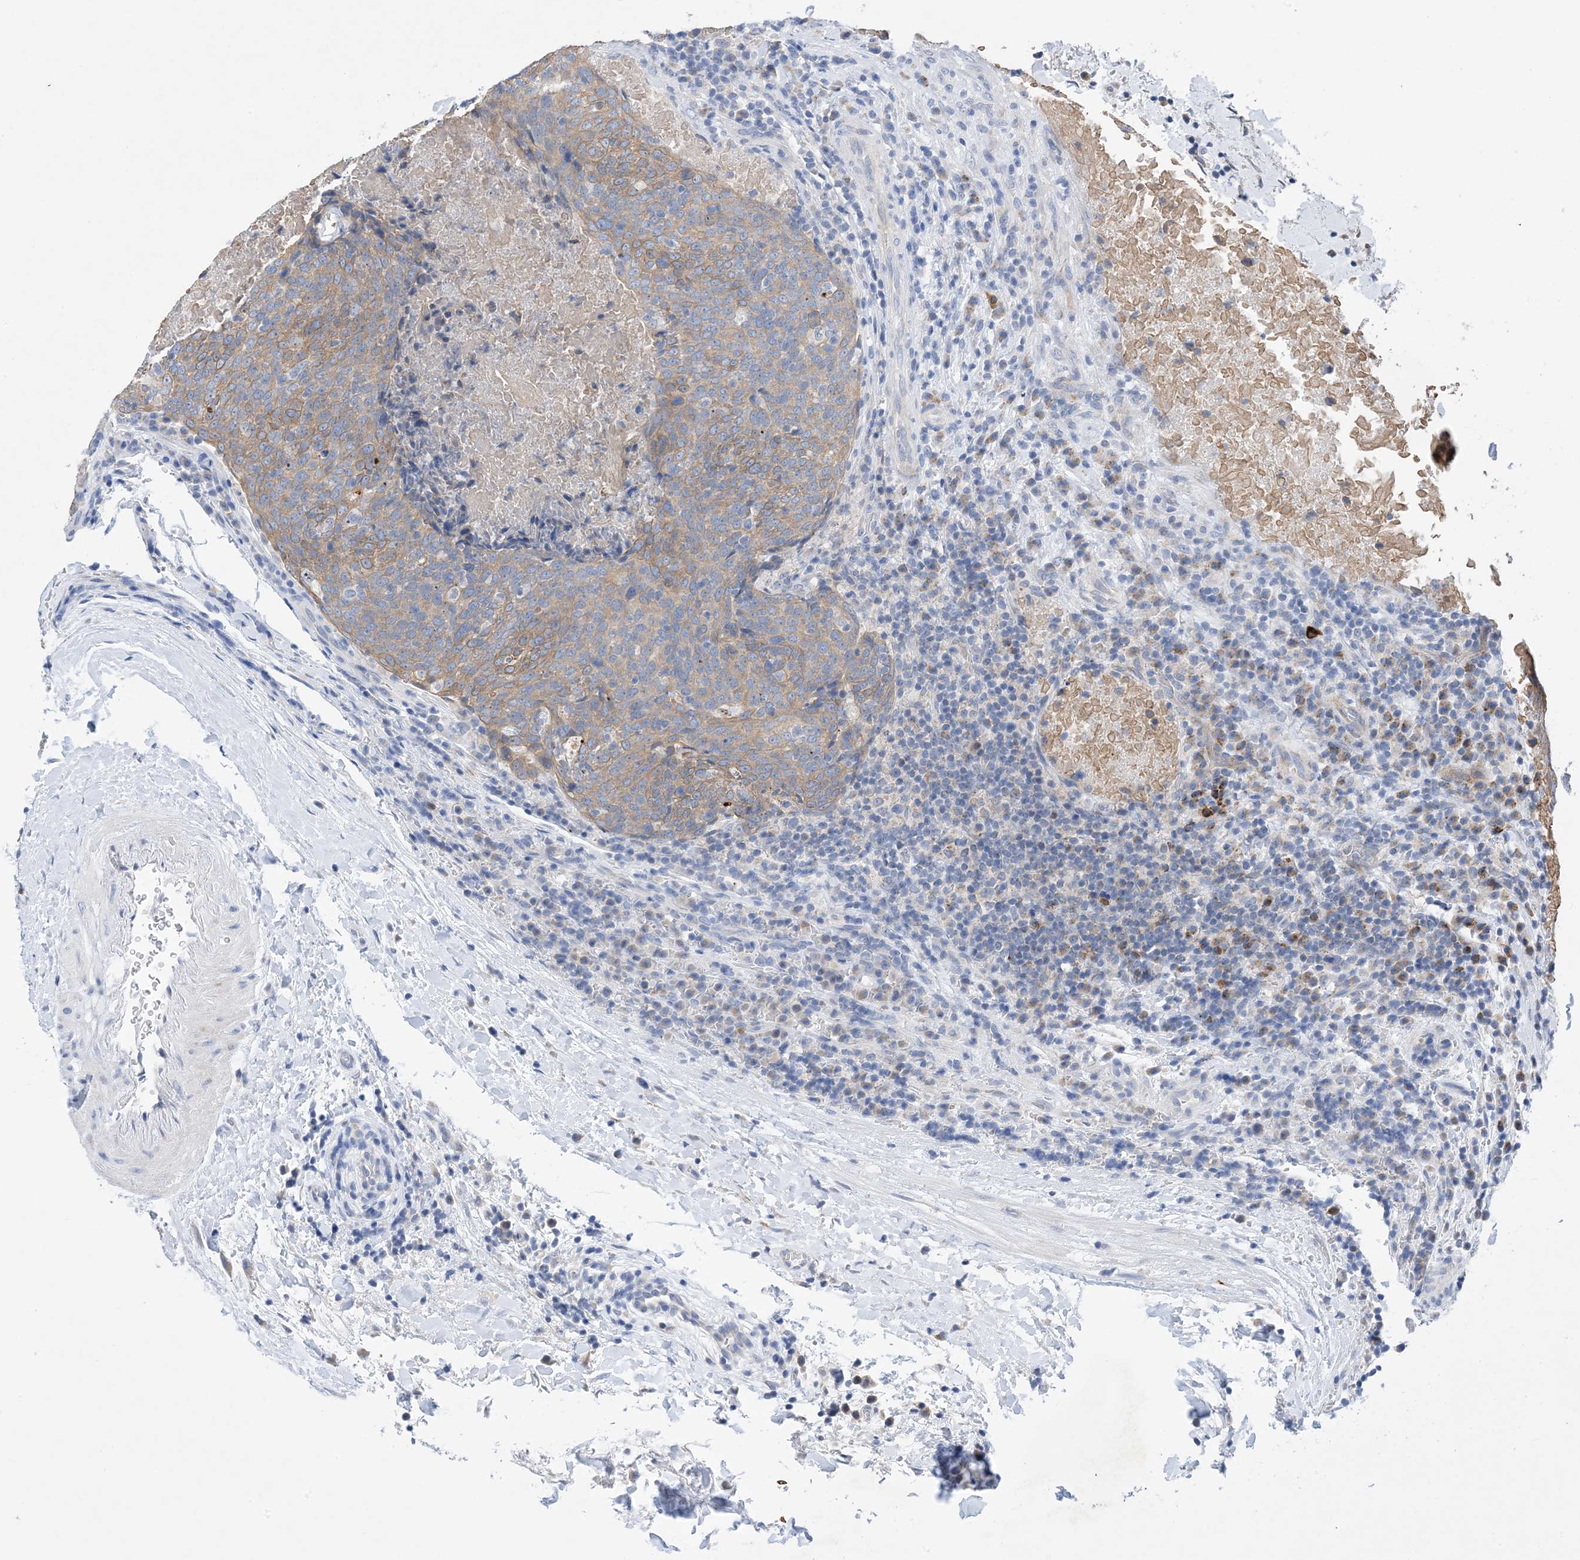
{"staining": {"intensity": "weak", "quantity": ">75%", "location": "cytoplasmic/membranous"}, "tissue": "head and neck cancer", "cell_type": "Tumor cells", "image_type": "cancer", "snomed": [{"axis": "morphology", "description": "Squamous cell carcinoma, NOS"}, {"axis": "morphology", "description": "Squamous cell carcinoma, metastatic, NOS"}, {"axis": "topography", "description": "Lymph node"}, {"axis": "topography", "description": "Head-Neck"}], "caption": "This image displays IHC staining of head and neck cancer, with low weak cytoplasmic/membranous positivity in approximately >75% of tumor cells.", "gene": "PLK4", "patient": {"sex": "male", "age": 62}}